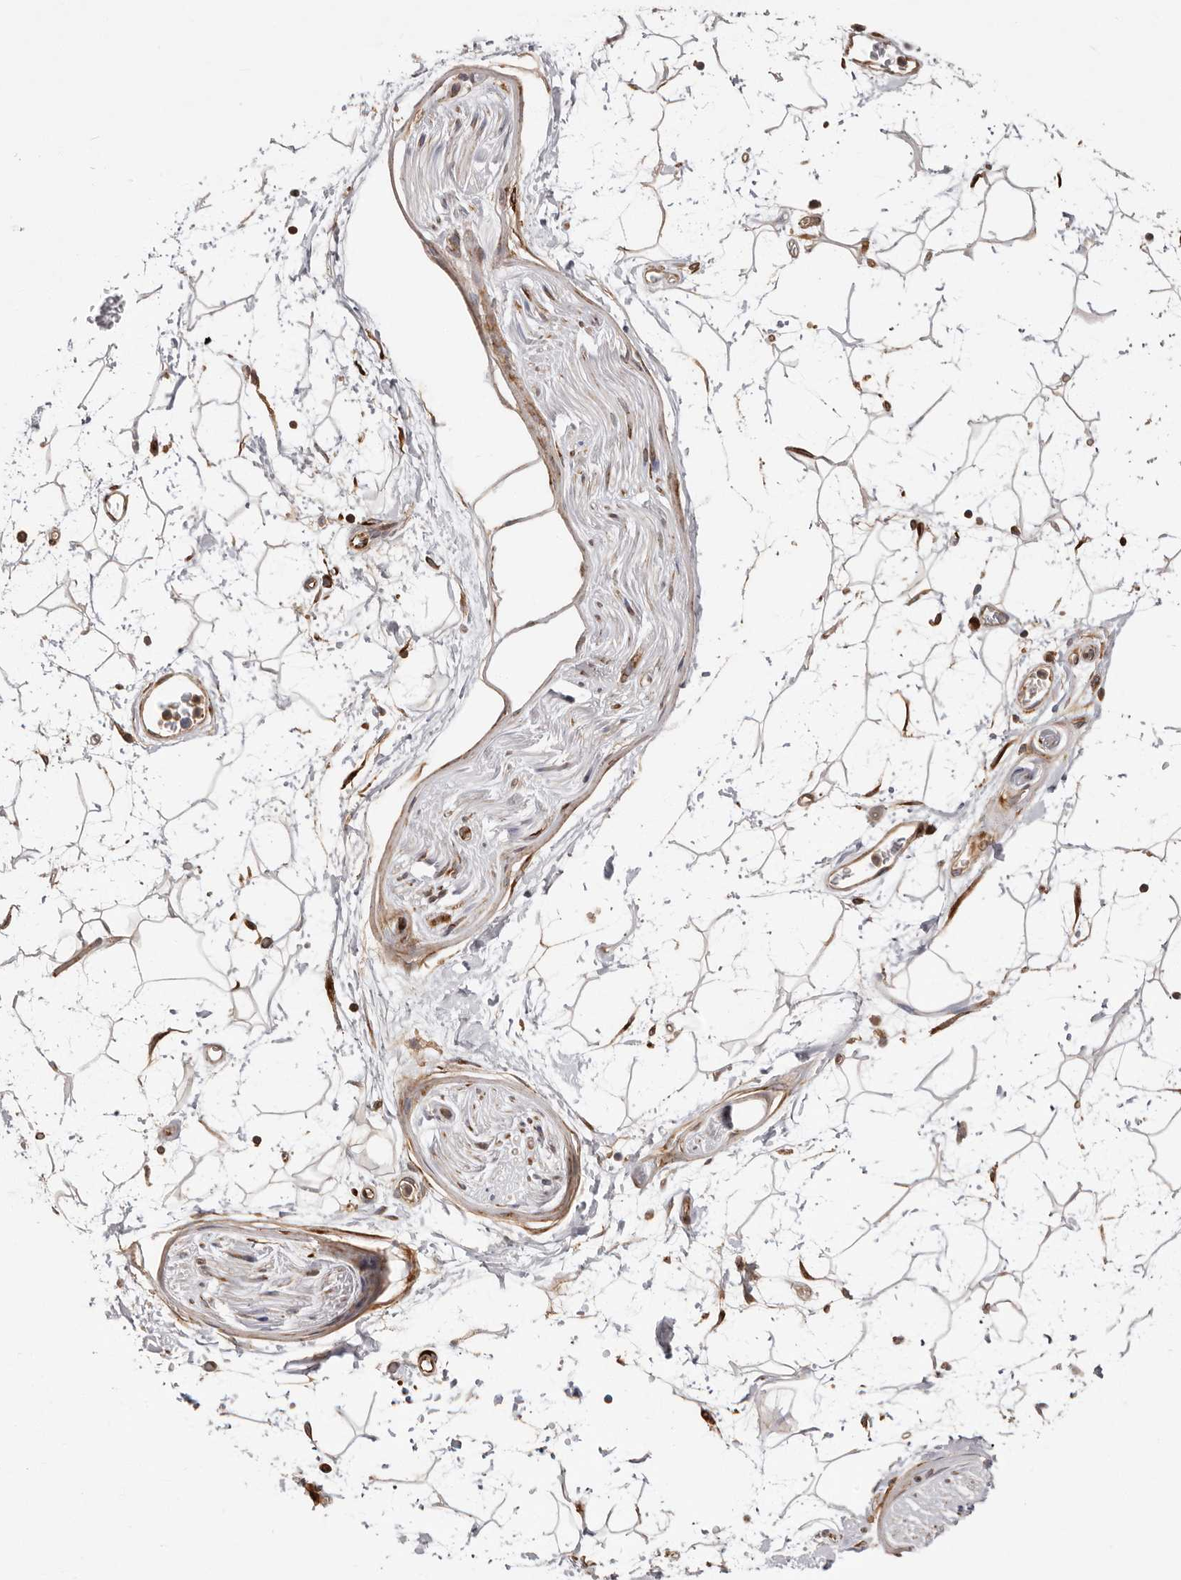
{"staining": {"intensity": "moderate", "quantity": "<25%", "location": "cytoplasmic/membranous"}, "tissue": "adipose tissue", "cell_type": "Adipocytes", "image_type": "normal", "snomed": [{"axis": "morphology", "description": "Normal tissue, NOS"}, {"axis": "topography", "description": "Soft tissue"}], "caption": "A histopathology image of adipose tissue stained for a protein demonstrates moderate cytoplasmic/membranous brown staining in adipocytes.", "gene": "WDTC1", "patient": {"sex": "male", "age": 72}}